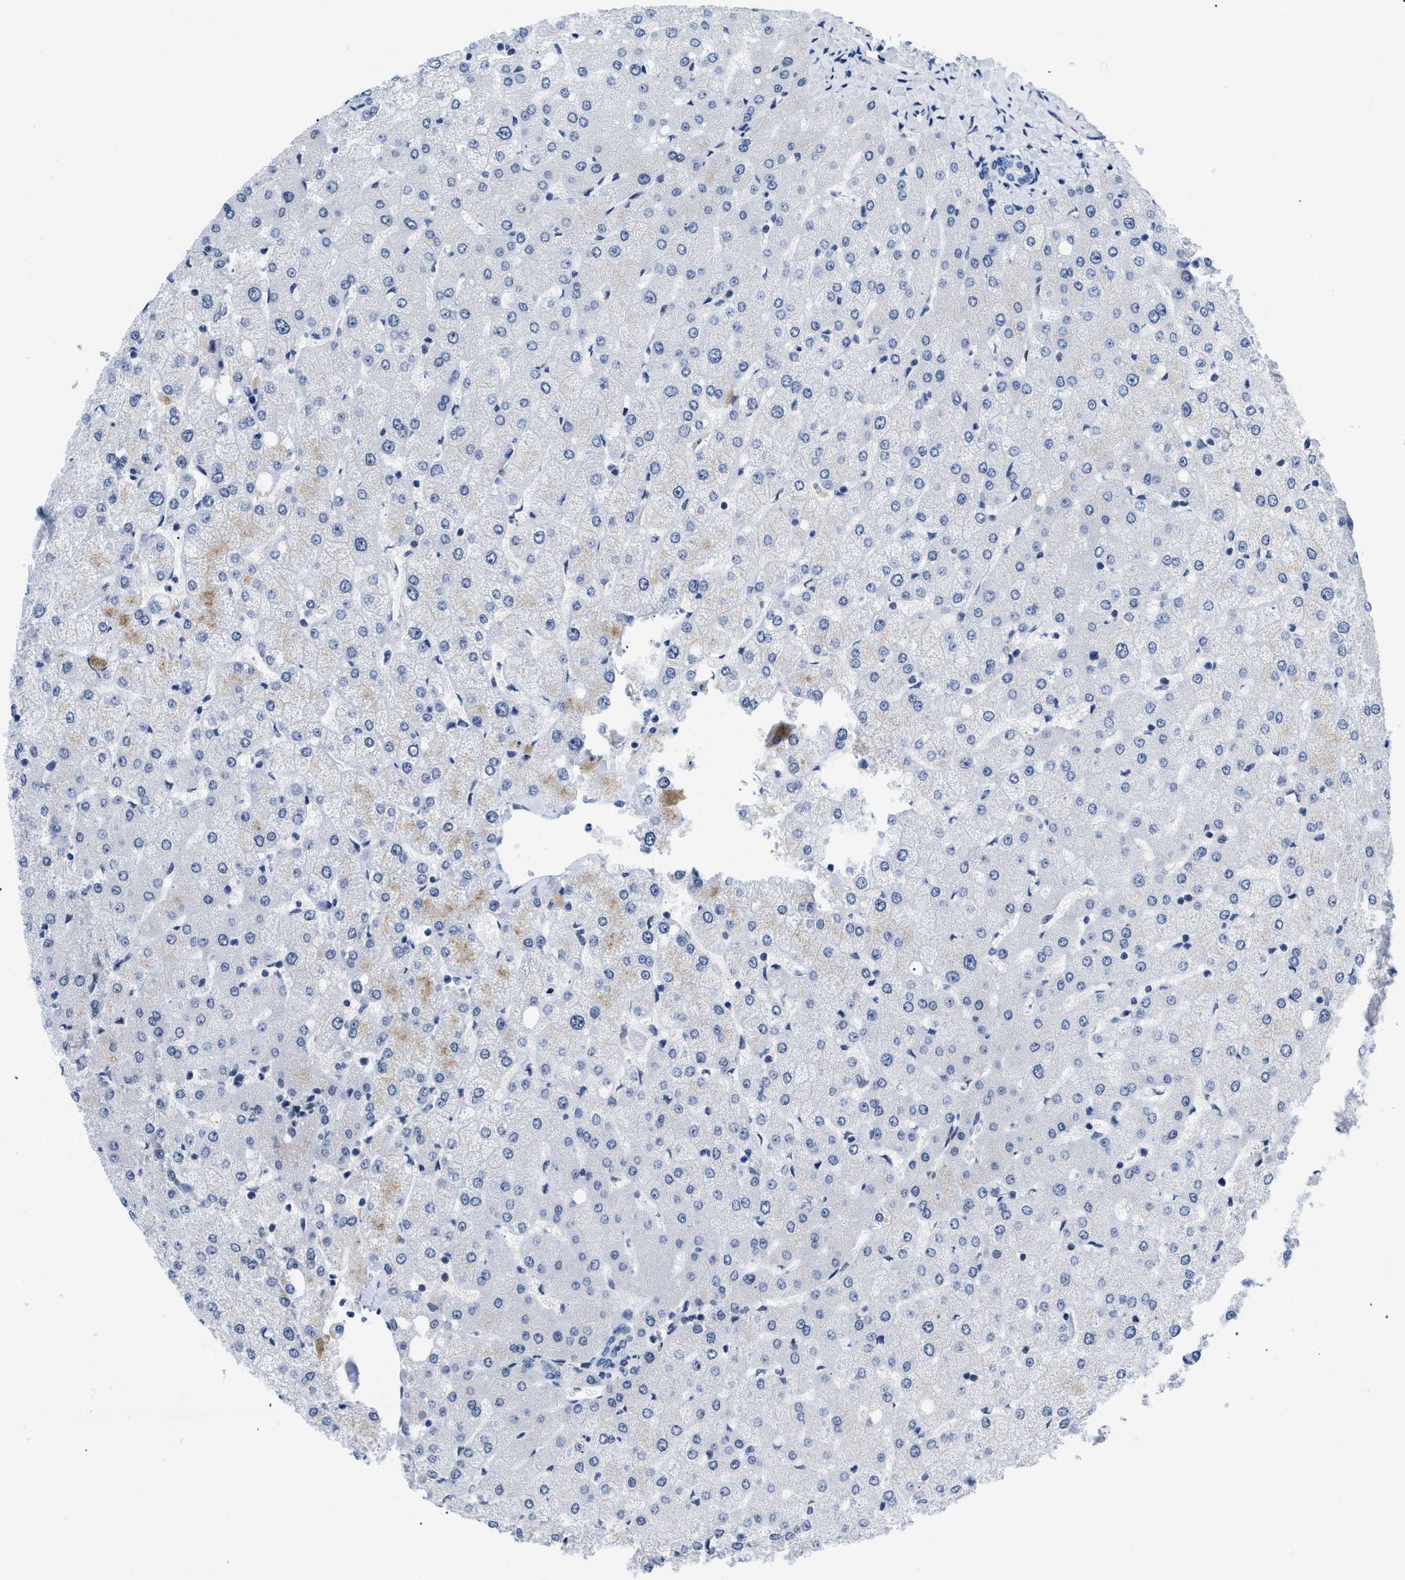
{"staining": {"intensity": "negative", "quantity": "none", "location": "none"}, "tissue": "liver", "cell_type": "Cholangiocytes", "image_type": "normal", "snomed": [{"axis": "morphology", "description": "Normal tissue, NOS"}, {"axis": "topography", "description": "Liver"}], "caption": "Liver stained for a protein using IHC reveals no staining cholangiocytes.", "gene": "CTBP1", "patient": {"sex": "female", "age": 54}}